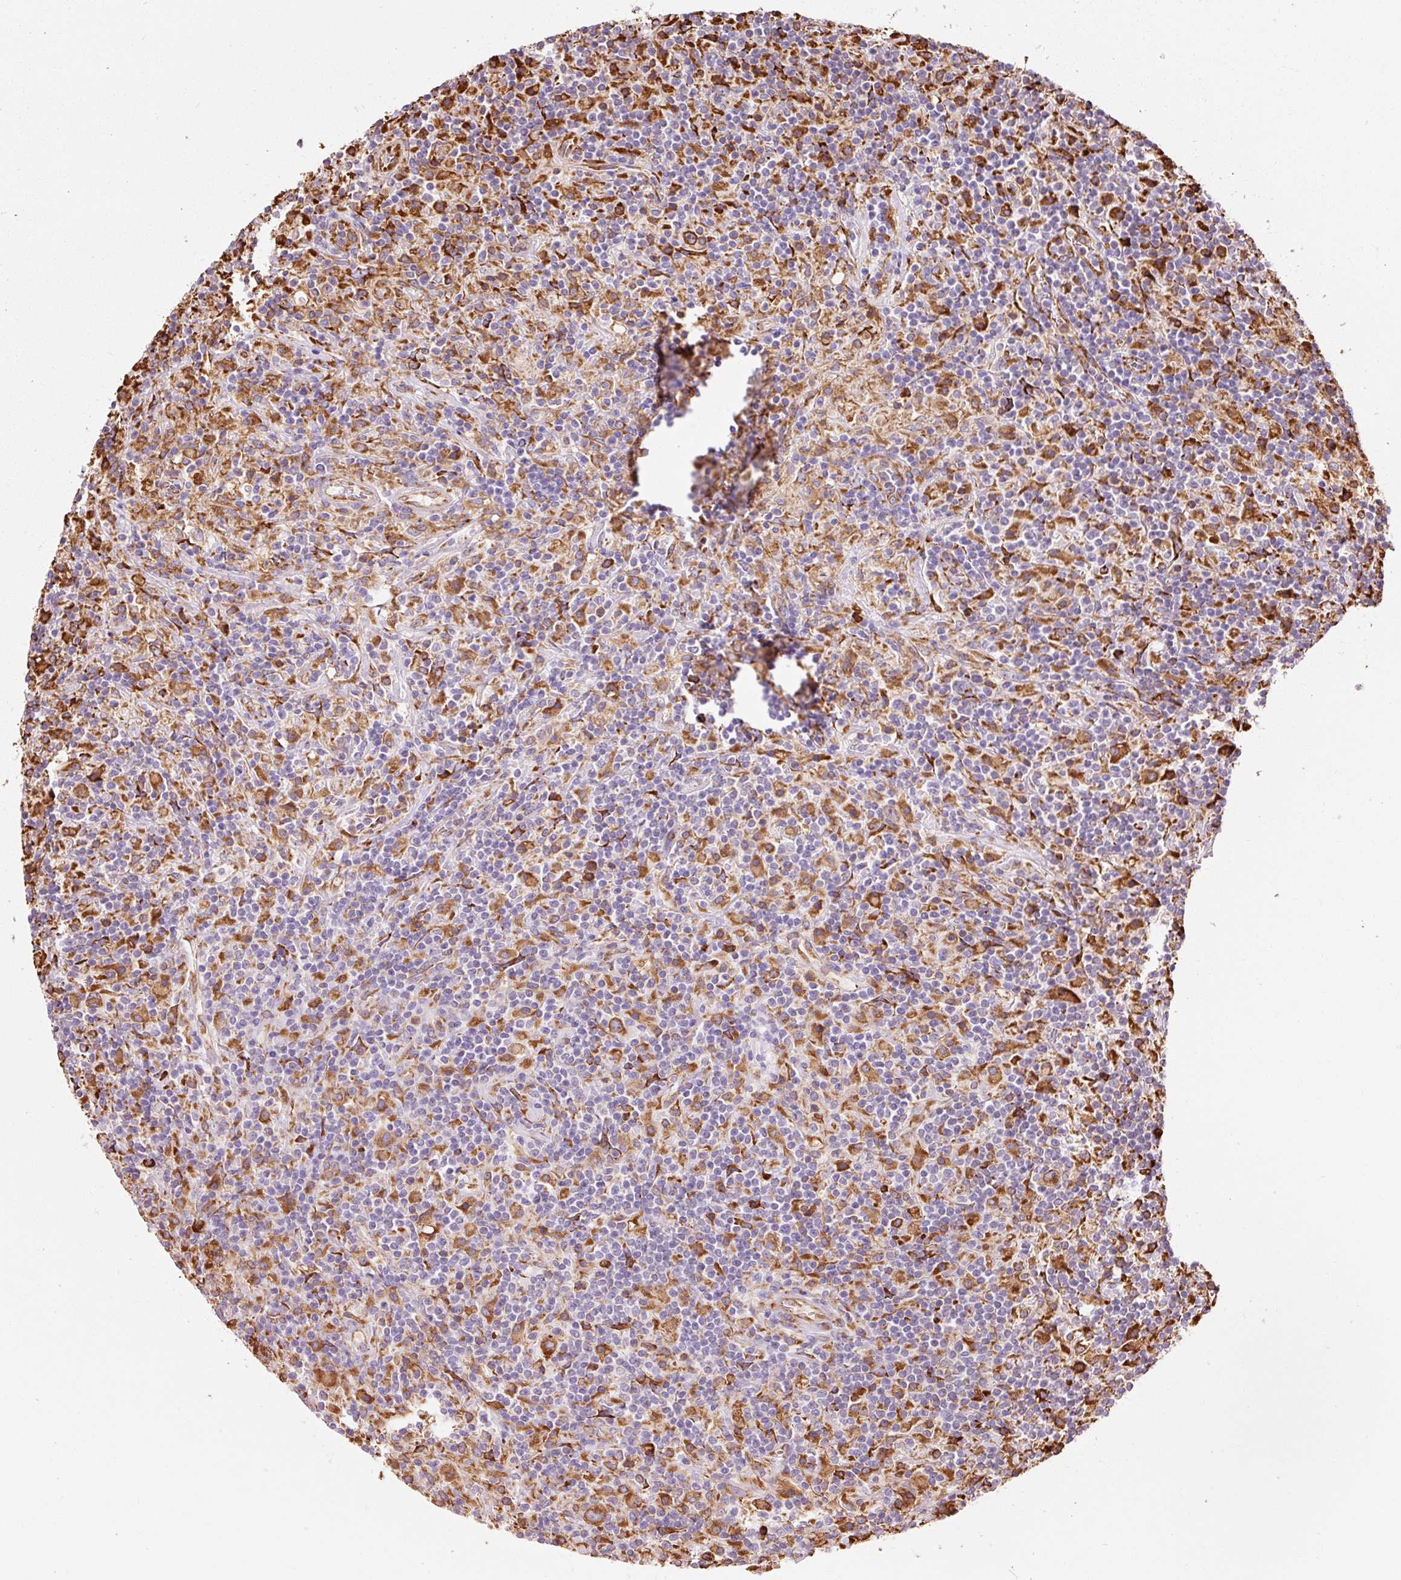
{"staining": {"intensity": "strong", "quantity": ">75%", "location": "cytoplasmic/membranous"}, "tissue": "lymphoma", "cell_type": "Tumor cells", "image_type": "cancer", "snomed": [{"axis": "morphology", "description": "Hodgkin's disease, NOS"}, {"axis": "topography", "description": "Lymph node"}], "caption": "Hodgkin's disease stained for a protein (brown) demonstrates strong cytoplasmic/membranous positive staining in about >75% of tumor cells.", "gene": "KLC1", "patient": {"sex": "male", "age": 70}}